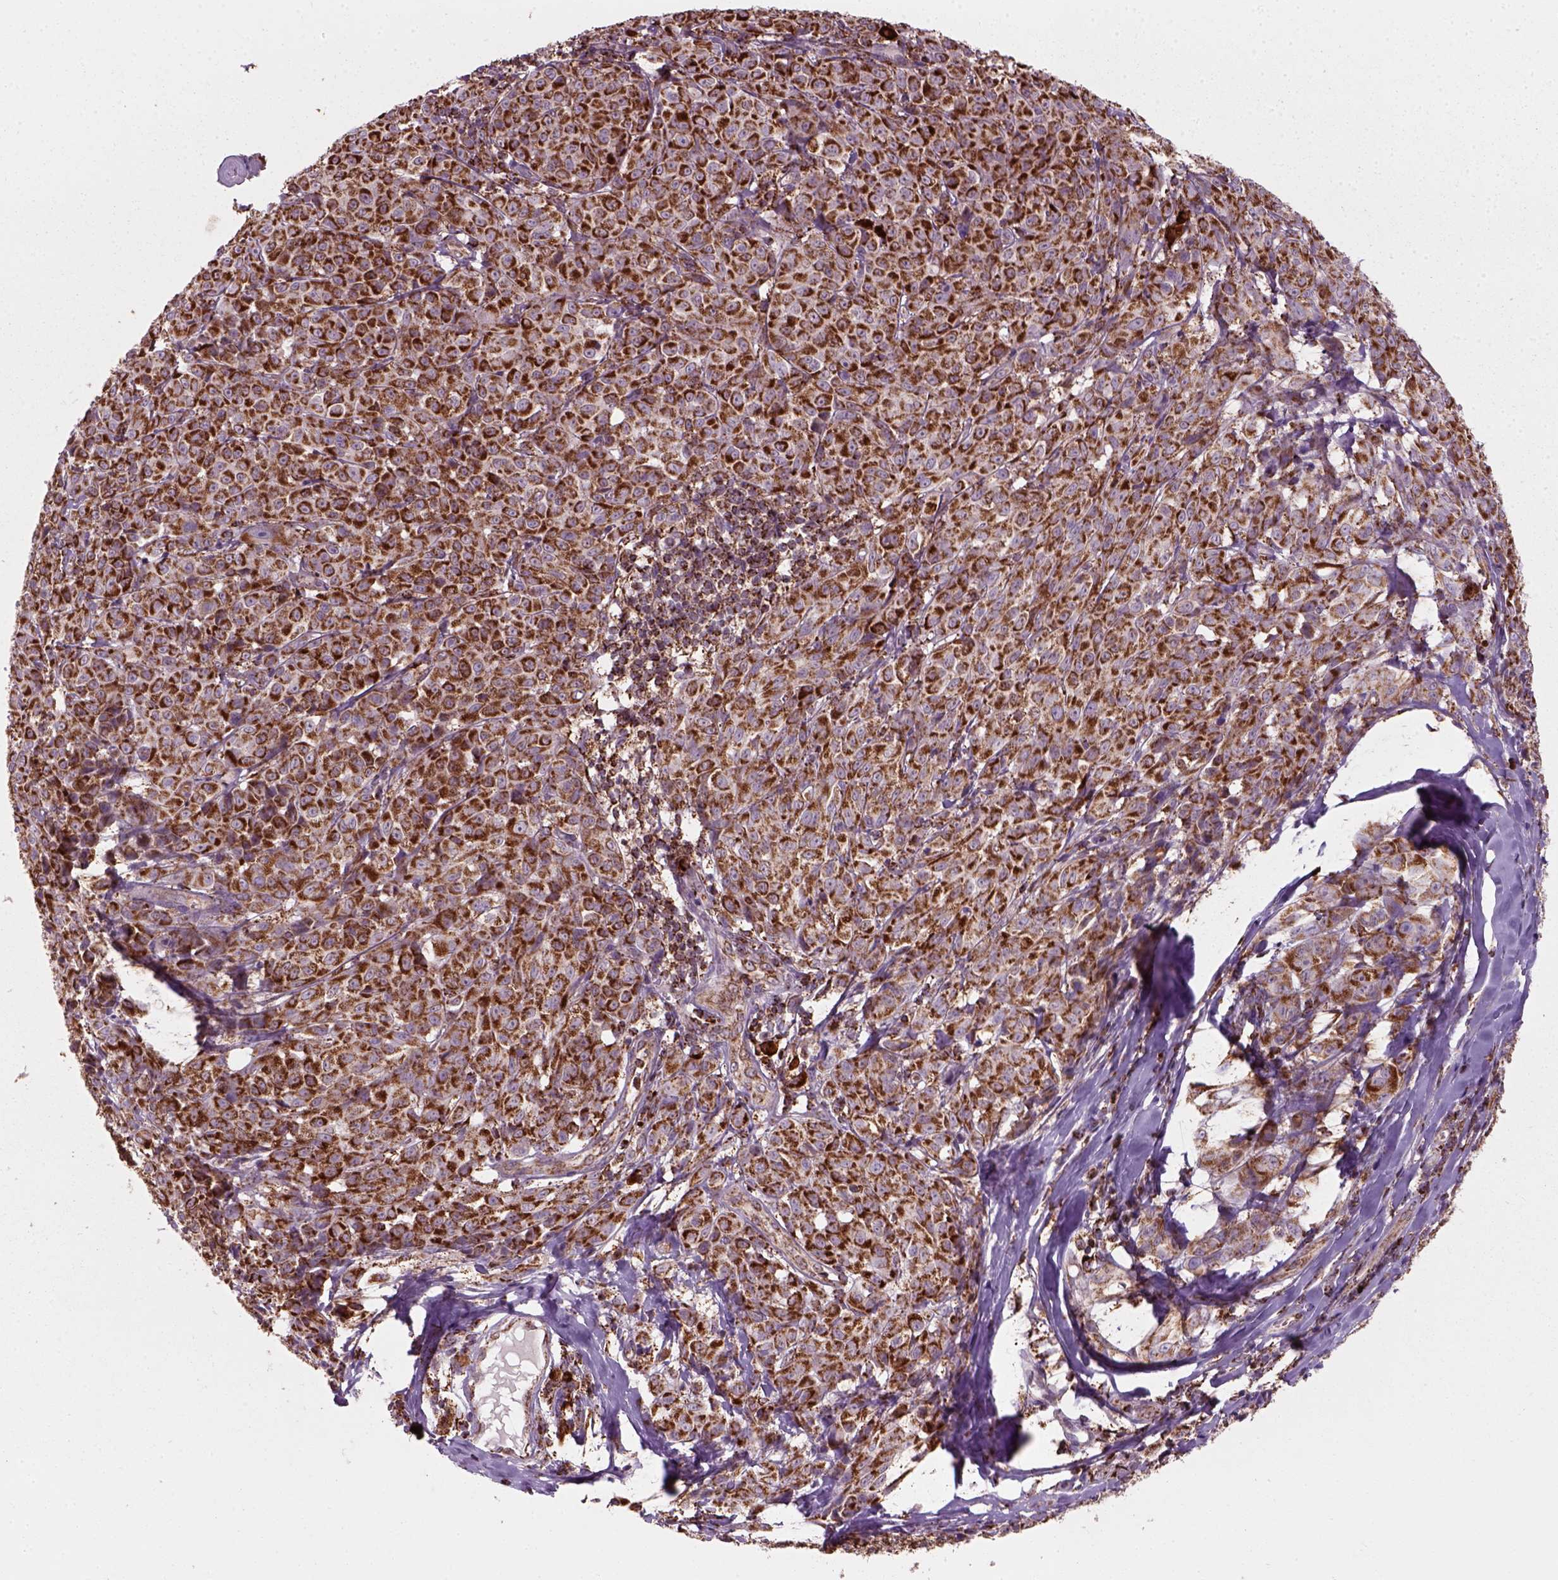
{"staining": {"intensity": "strong", "quantity": ">75%", "location": "cytoplasmic/membranous"}, "tissue": "melanoma", "cell_type": "Tumor cells", "image_type": "cancer", "snomed": [{"axis": "morphology", "description": "Malignant melanoma, NOS"}, {"axis": "topography", "description": "Skin"}], "caption": "The micrograph shows immunohistochemical staining of malignant melanoma. There is strong cytoplasmic/membranous positivity is seen in about >75% of tumor cells.", "gene": "NUDT16L1", "patient": {"sex": "male", "age": 89}}